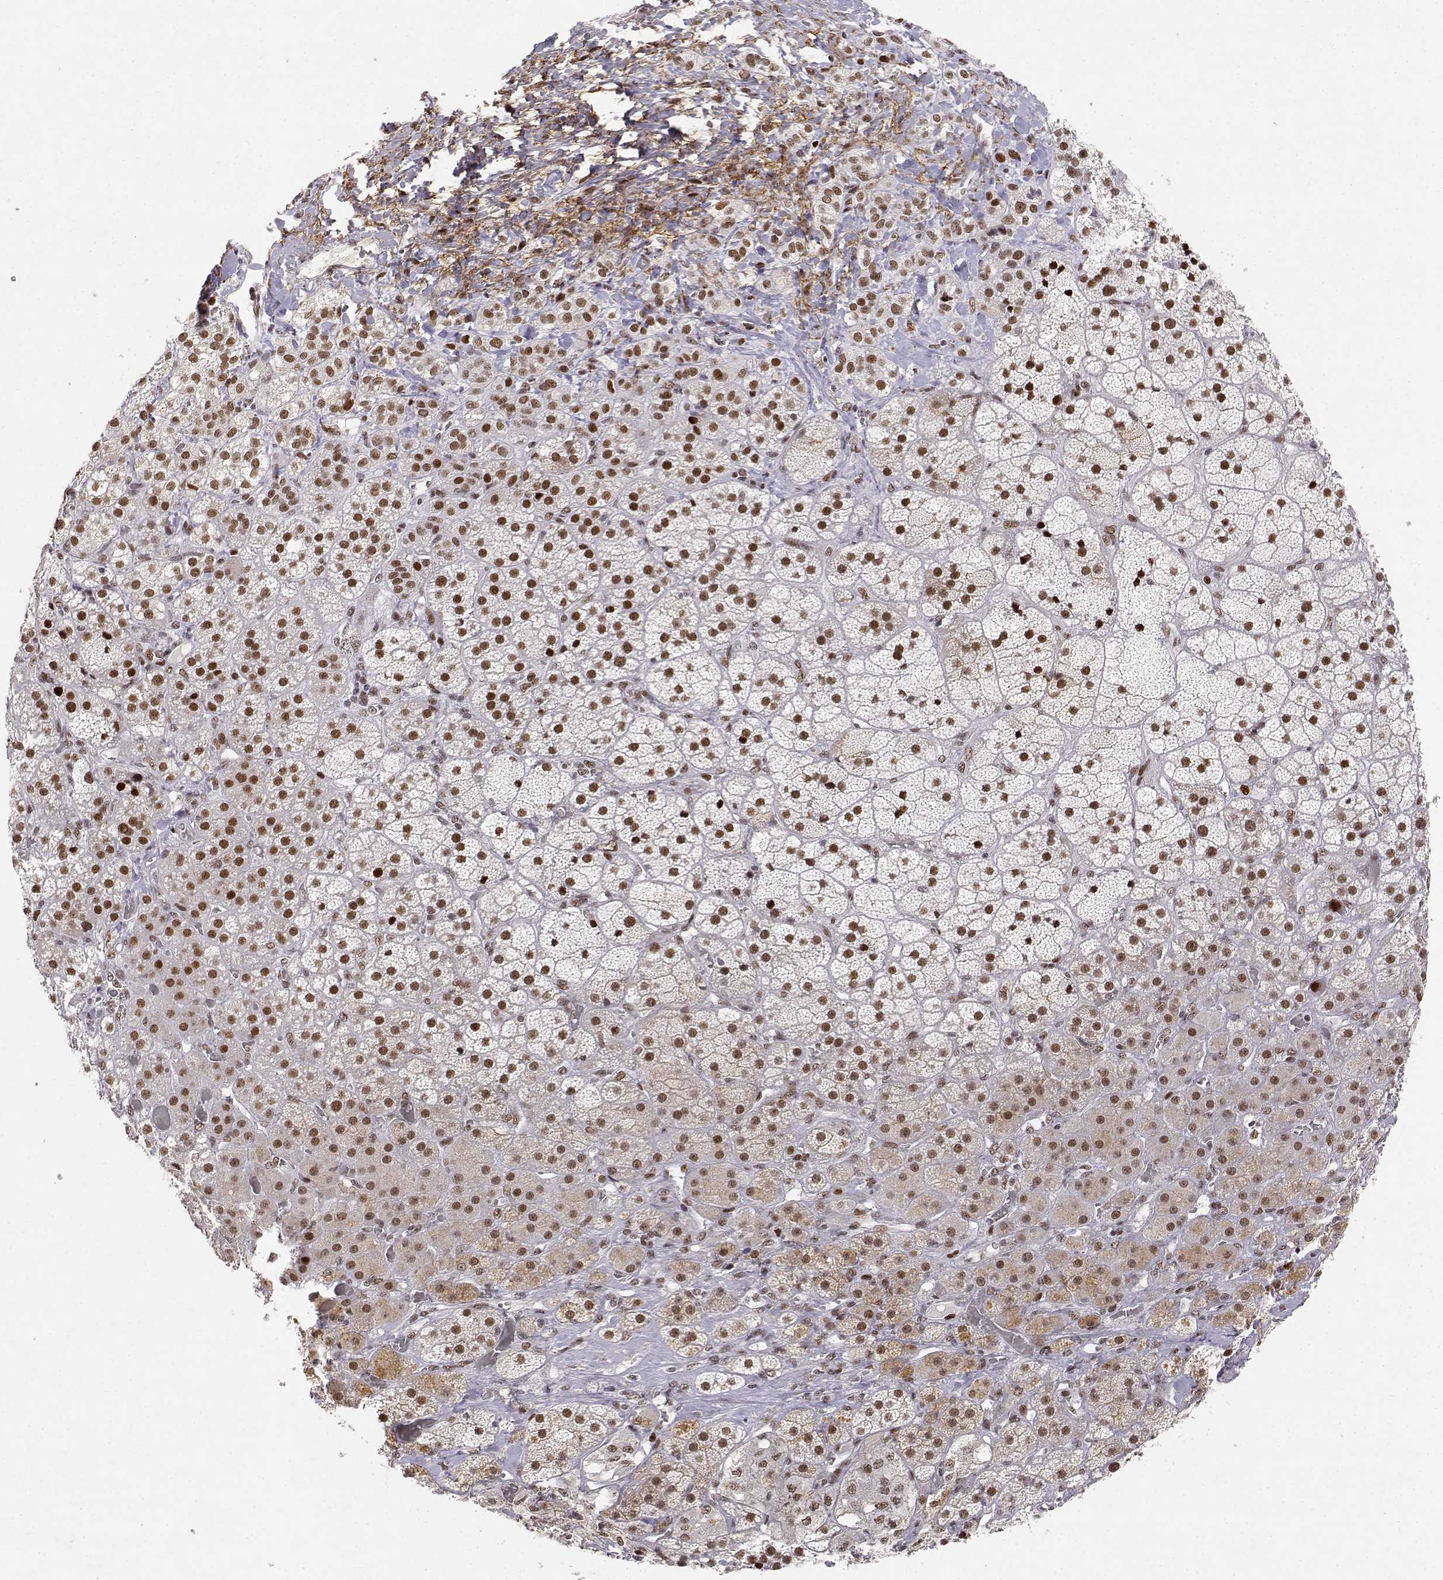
{"staining": {"intensity": "moderate", "quantity": ">75%", "location": "nuclear"}, "tissue": "adrenal gland", "cell_type": "Glandular cells", "image_type": "normal", "snomed": [{"axis": "morphology", "description": "Normal tissue, NOS"}, {"axis": "topography", "description": "Adrenal gland"}], "caption": "Adrenal gland stained with IHC exhibits moderate nuclear positivity in approximately >75% of glandular cells. (DAB (3,3'-diaminobenzidine) IHC with brightfield microscopy, high magnification).", "gene": "RSF1", "patient": {"sex": "male", "age": 57}}